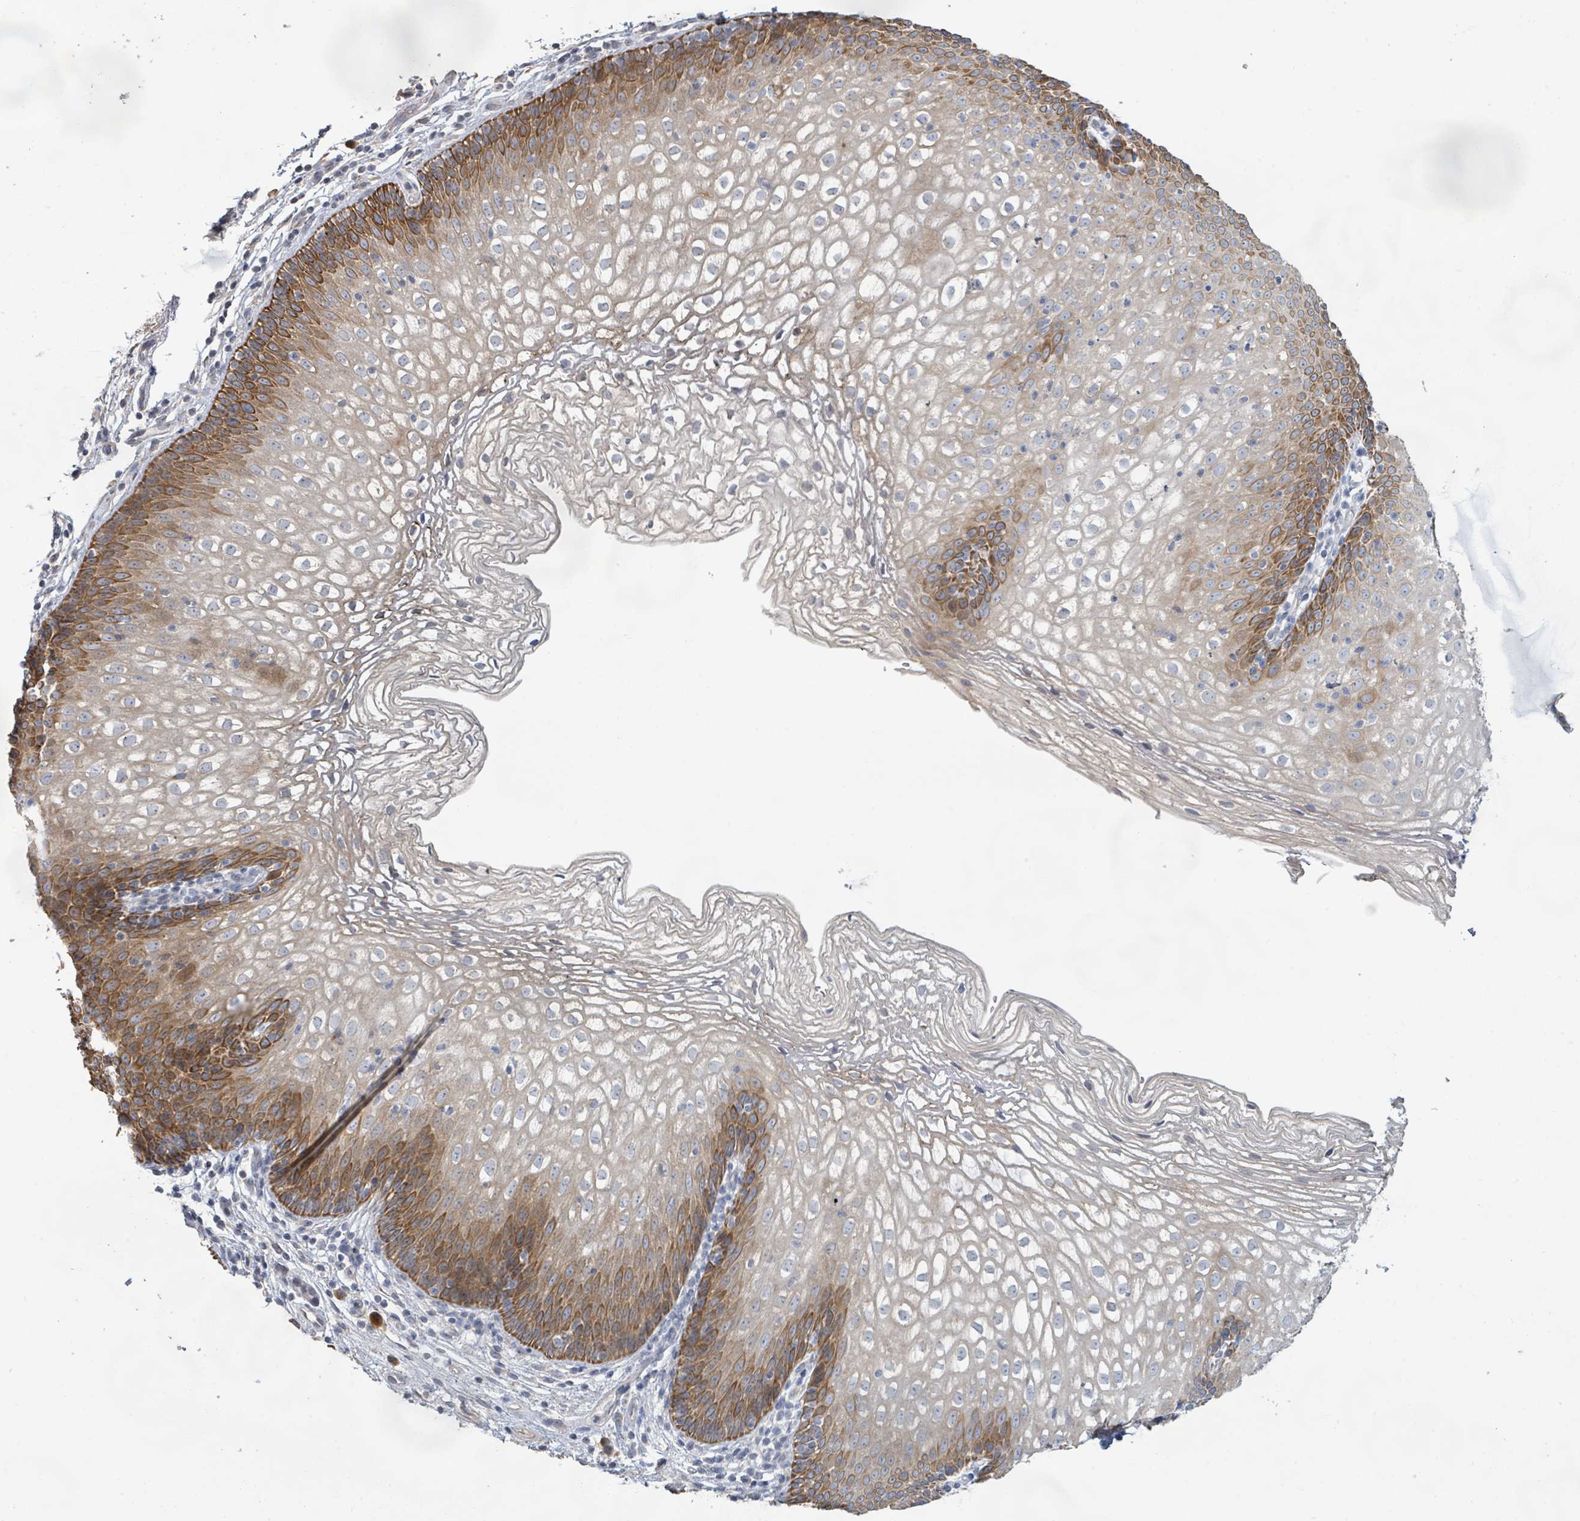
{"staining": {"intensity": "strong", "quantity": "25%-75%", "location": "cytoplasmic/membranous"}, "tissue": "vagina", "cell_type": "Squamous epithelial cells", "image_type": "normal", "snomed": [{"axis": "morphology", "description": "Normal tissue, NOS"}, {"axis": "topography", "description": "Vagina"}], "caption": "Immunohistochemistry of normal human vagina exhibits high levels of strong cytoplasmic/membranous staining in about 25%-75% of squamous epithelial cells. (DAB IHC with brightfield microscopy, high magnification).", "gene": "KCNS2", "patient": {"sex": "female", "age": 47}}